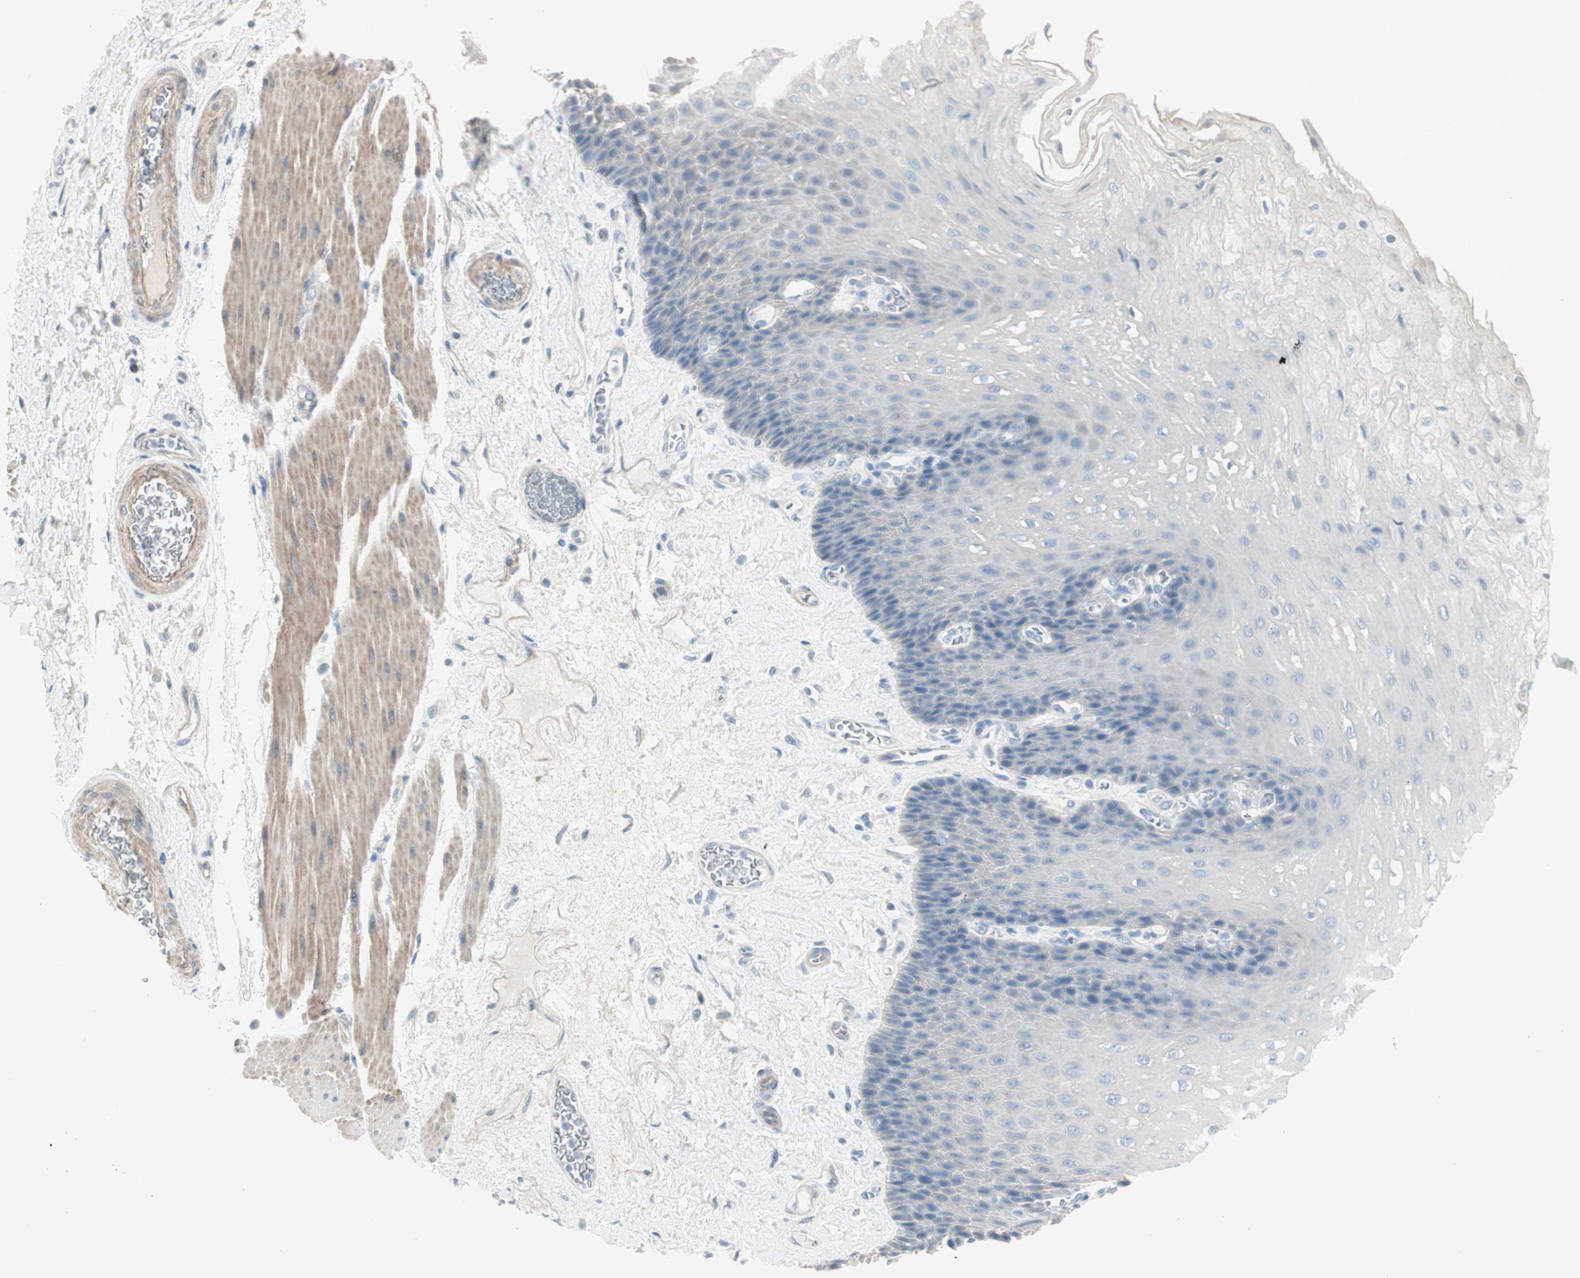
{"staining": {"intensity": "negative", "quantity": "none", "location": "none"}, "tissue": "esophagus", "cell_type": "Squamous epithelial cells", "image_type": "normal", "snomed": [{"axis": "morphology", "description": "Normal tissue, NOS"}, {"axis": "topography", "description": "Esophagus"}], "caption": "This is an immunohistochemistry (IHC) micrograph of benign human esophagus. There is no positivity in squamous epithelial cells.", "gene": "CDHR5", "patient": {"sex": "female", "age": 72}}